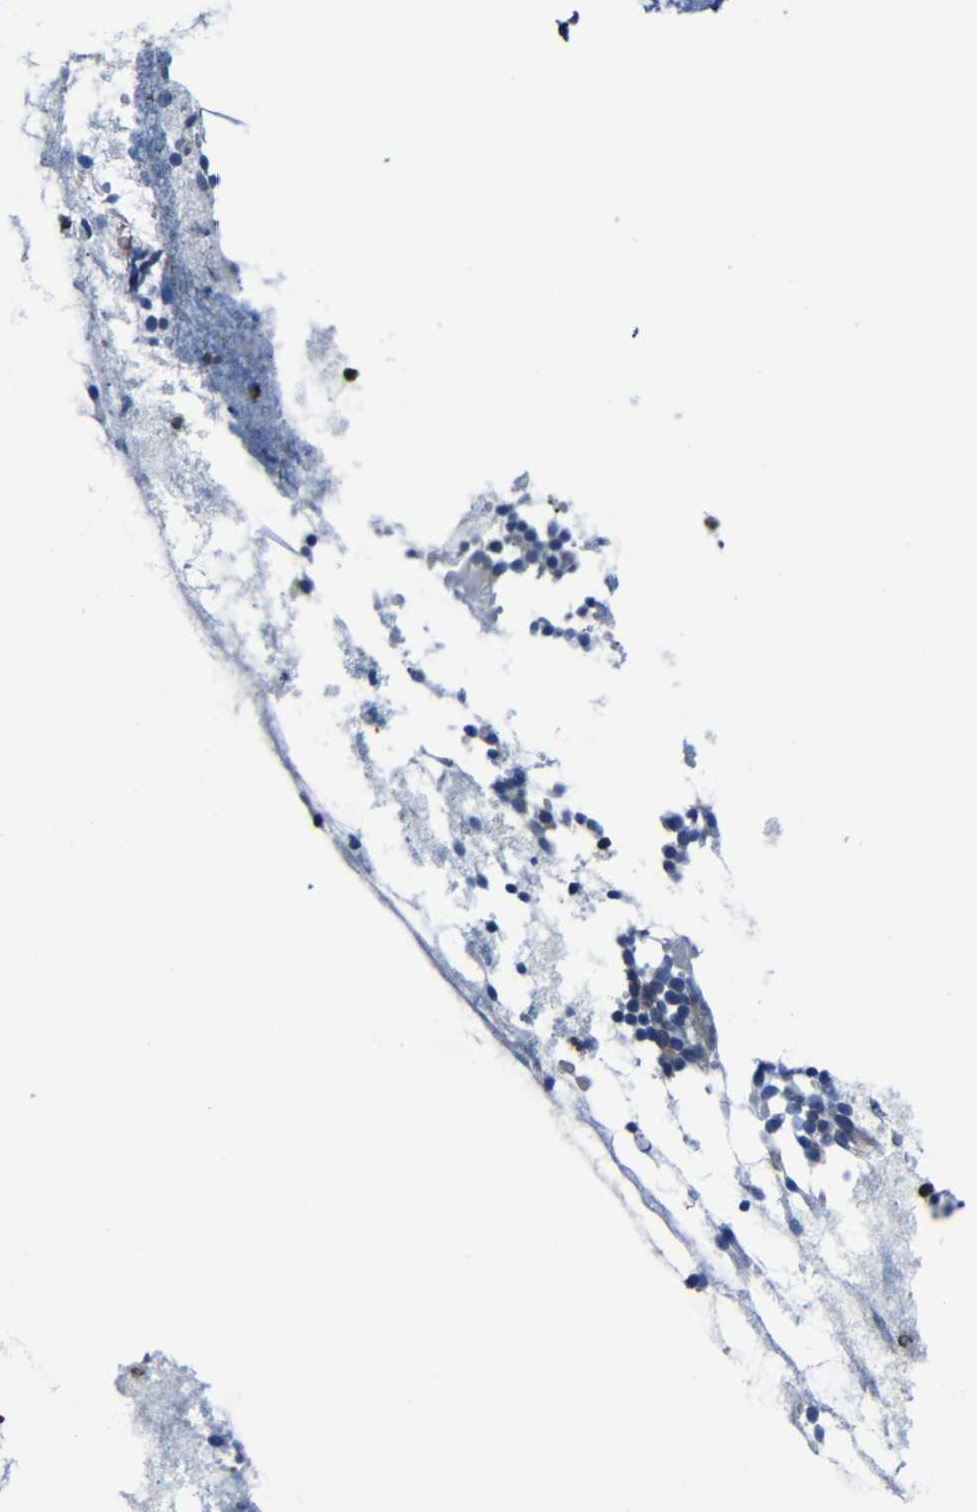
{"staining": {"intensity": "moderate", "quantity": "25%-75%", "location": "cytoplasmic/membranous"}, "tissue": "nasopharynx", "cell_type": "Respiratory epithelial cells", "image_type": "normal", "snomed": [{"axis": "morphology", "description": "Normal tissue, NOS"}, {"axis": "topography", "description": "Nasopharynx"}], "caption": "The histopathology image demonstrates immunohistochemical staining of unremarkable nasopharynx. There is moderate cytoplasmic/membranous expression is present in about 25%-75% of respiratory epithelial cells. The protein is shown in brown color, while the nuclei are stained blue.", "gene": "ARHGEF1", "patient": {"sex": "male", "age": 21}}